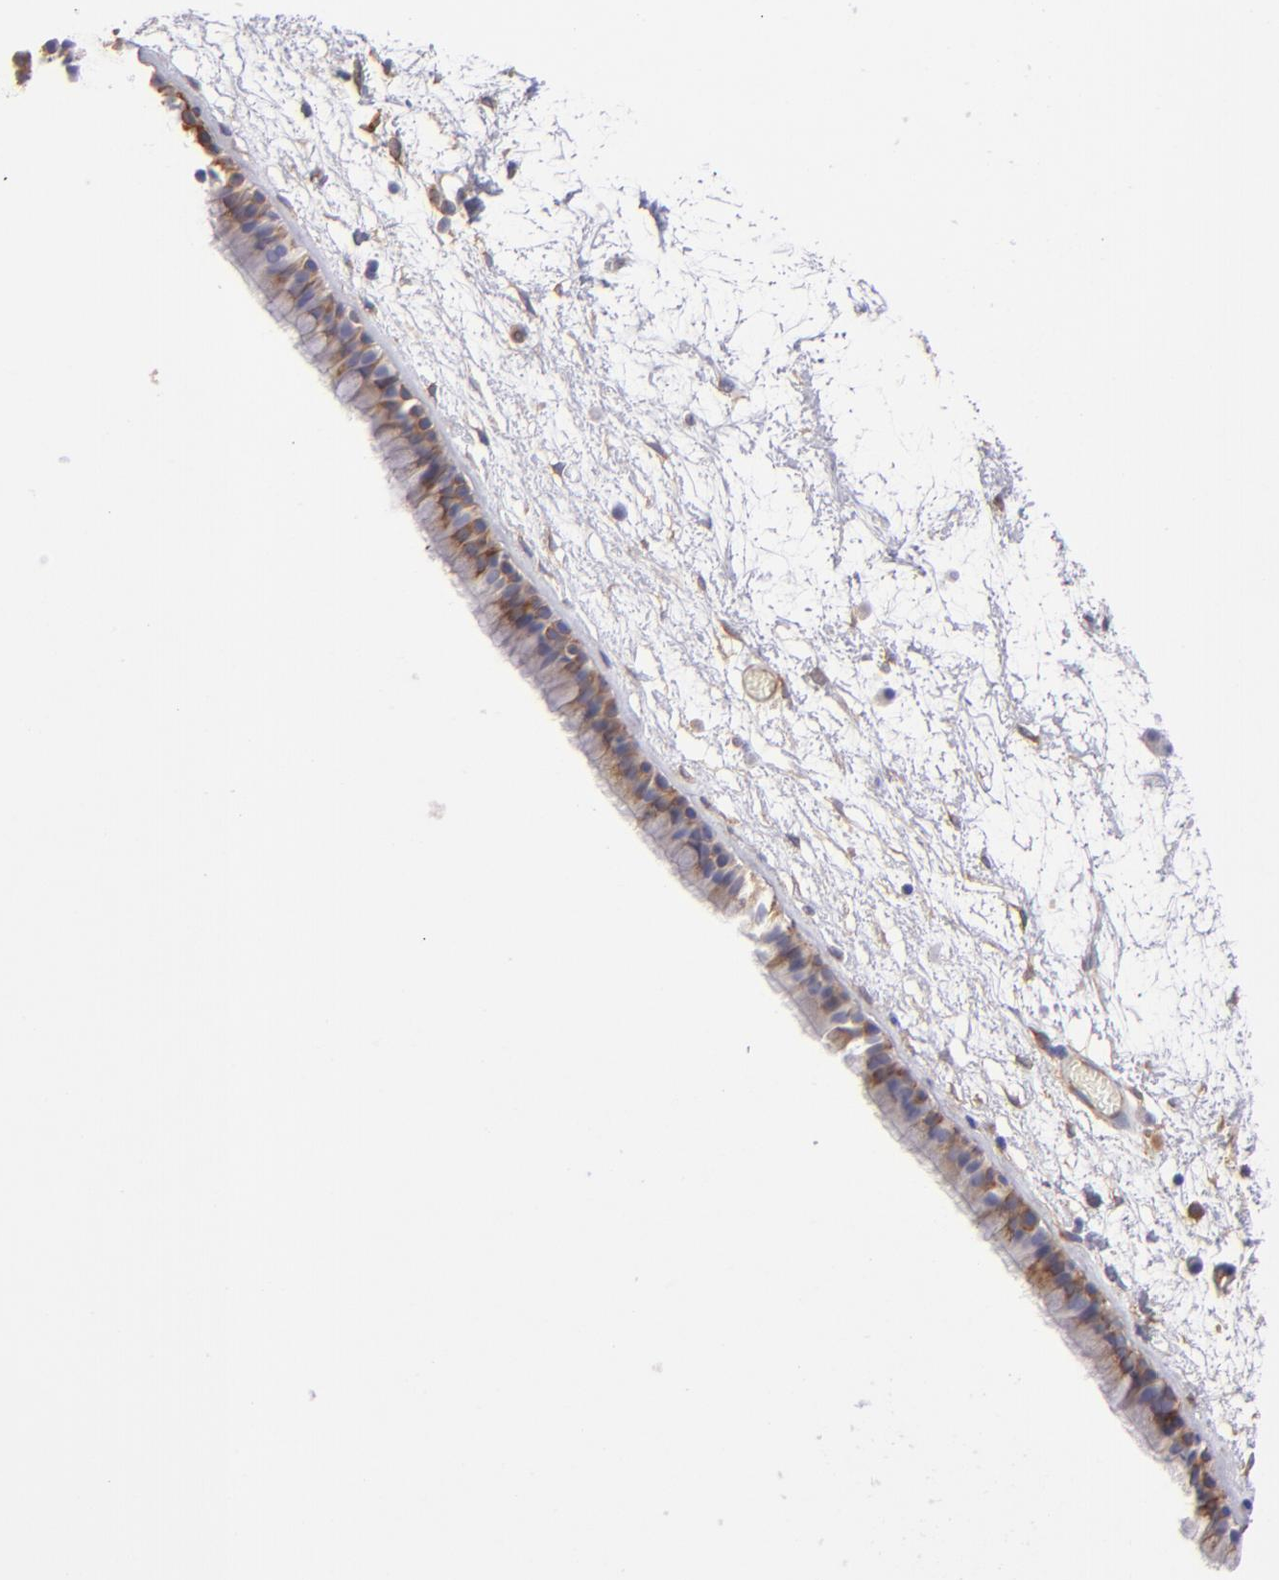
{"staining": {"intensity": "weak", "quantity": ">75%", "location": "cytoplasmic/membranous"}, "tissue": "nasopharynx", "cell_type": "Respiratory epithelial cells", "image_type": "normal", "snomed": [{"axis": "morphology", "description": "Normal tissue, NOS"}, {"axis": "morphology", "description": "Inflammation, NOS"}, {"axis": "topography", "description": "Nasopharynx"}], "caption": "The photomicrograph exhibits staining of unremarkable nasopharynx, revealing weak cytoplasmic/membranous protein positivity (brown color) within respiratory epithelial cells.", "gene": "VCL", "patient": {"sex": "male", "age": 48}}